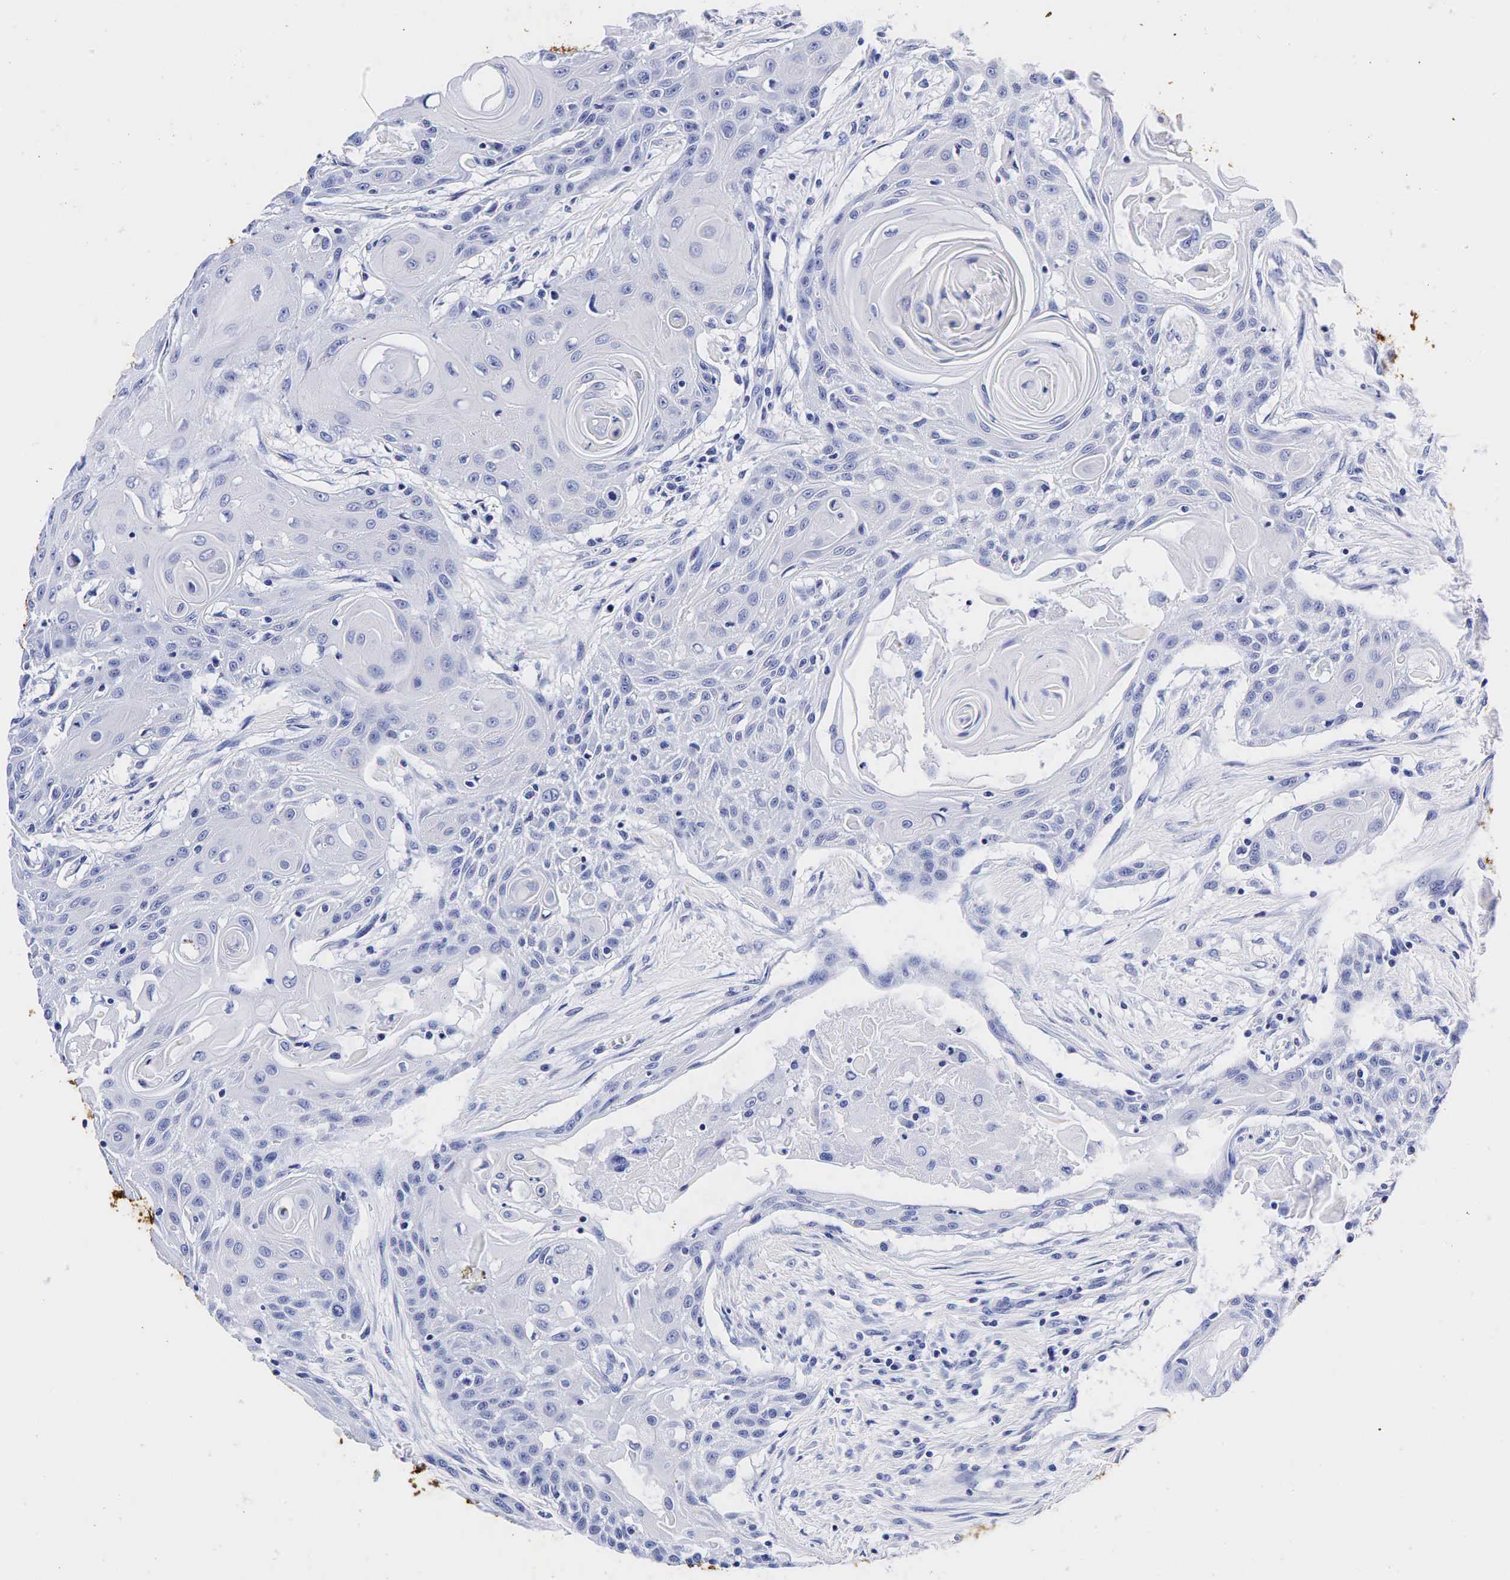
{"staining": {"intensity": "negative", "quantity": "none", "location": "none"}, "tissue": "head and neck cancer", "cell_type": "Tumor cells", "image_type": "cancer", "snomed": [{"axis": "morphology", "description": "Squamous cell carcinoma, NOS"}, {"axis": "morphology", "description": "Squamous cell carcinoma, metastatic, NOS"}, {"axis": "topography", "description": "Lymph node"}, {"axis": "topography", "description": "Salivary gland"}, {"axis": "topography", "description": "Head-Neck"}], "caption": "IHC of head and neck metastatic squamous cell carcinoma reveals no staining in tumor cells.", "gene": "TG", "patient": {"sex": "female", "age": 74}}